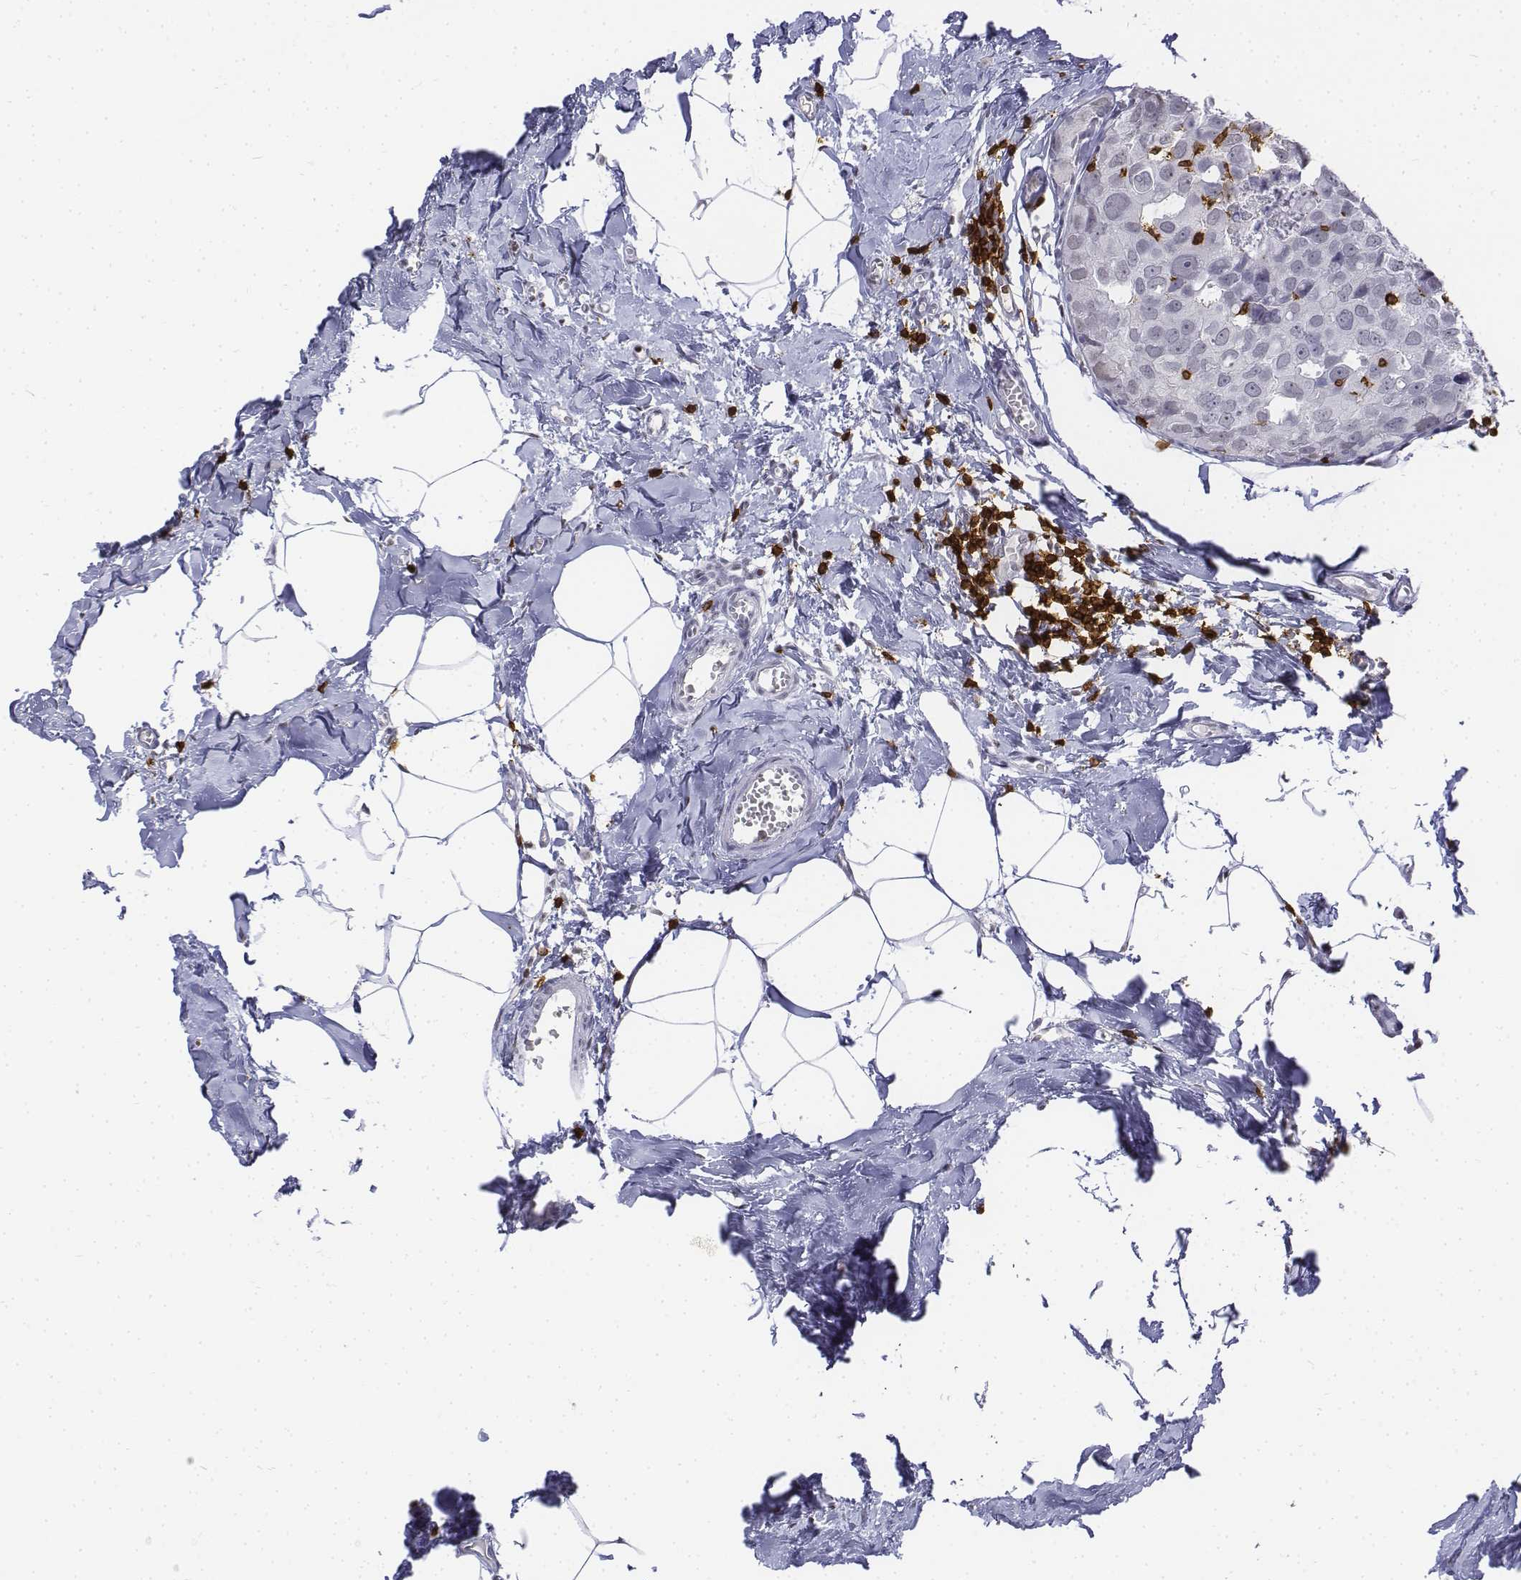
{"staining": {"intensity": "negative", "quantity": "none", "location": "none"}, "tissue": "breast cancer", "cell_type": "Tumor cells", "image_type": "cancer", "snomed": [{"axis": "morphology", "description": "Duct carcinoma"}, {"axis": "topography", "description": "Breast"}], "caption": "Immunohistochemistry image of intraductal carcinoma (breast) stained for a protein (brown), which displays no staining in tumor cells.", "gene": "CD3E", "patient": {"sex": "female", "age": 38}}